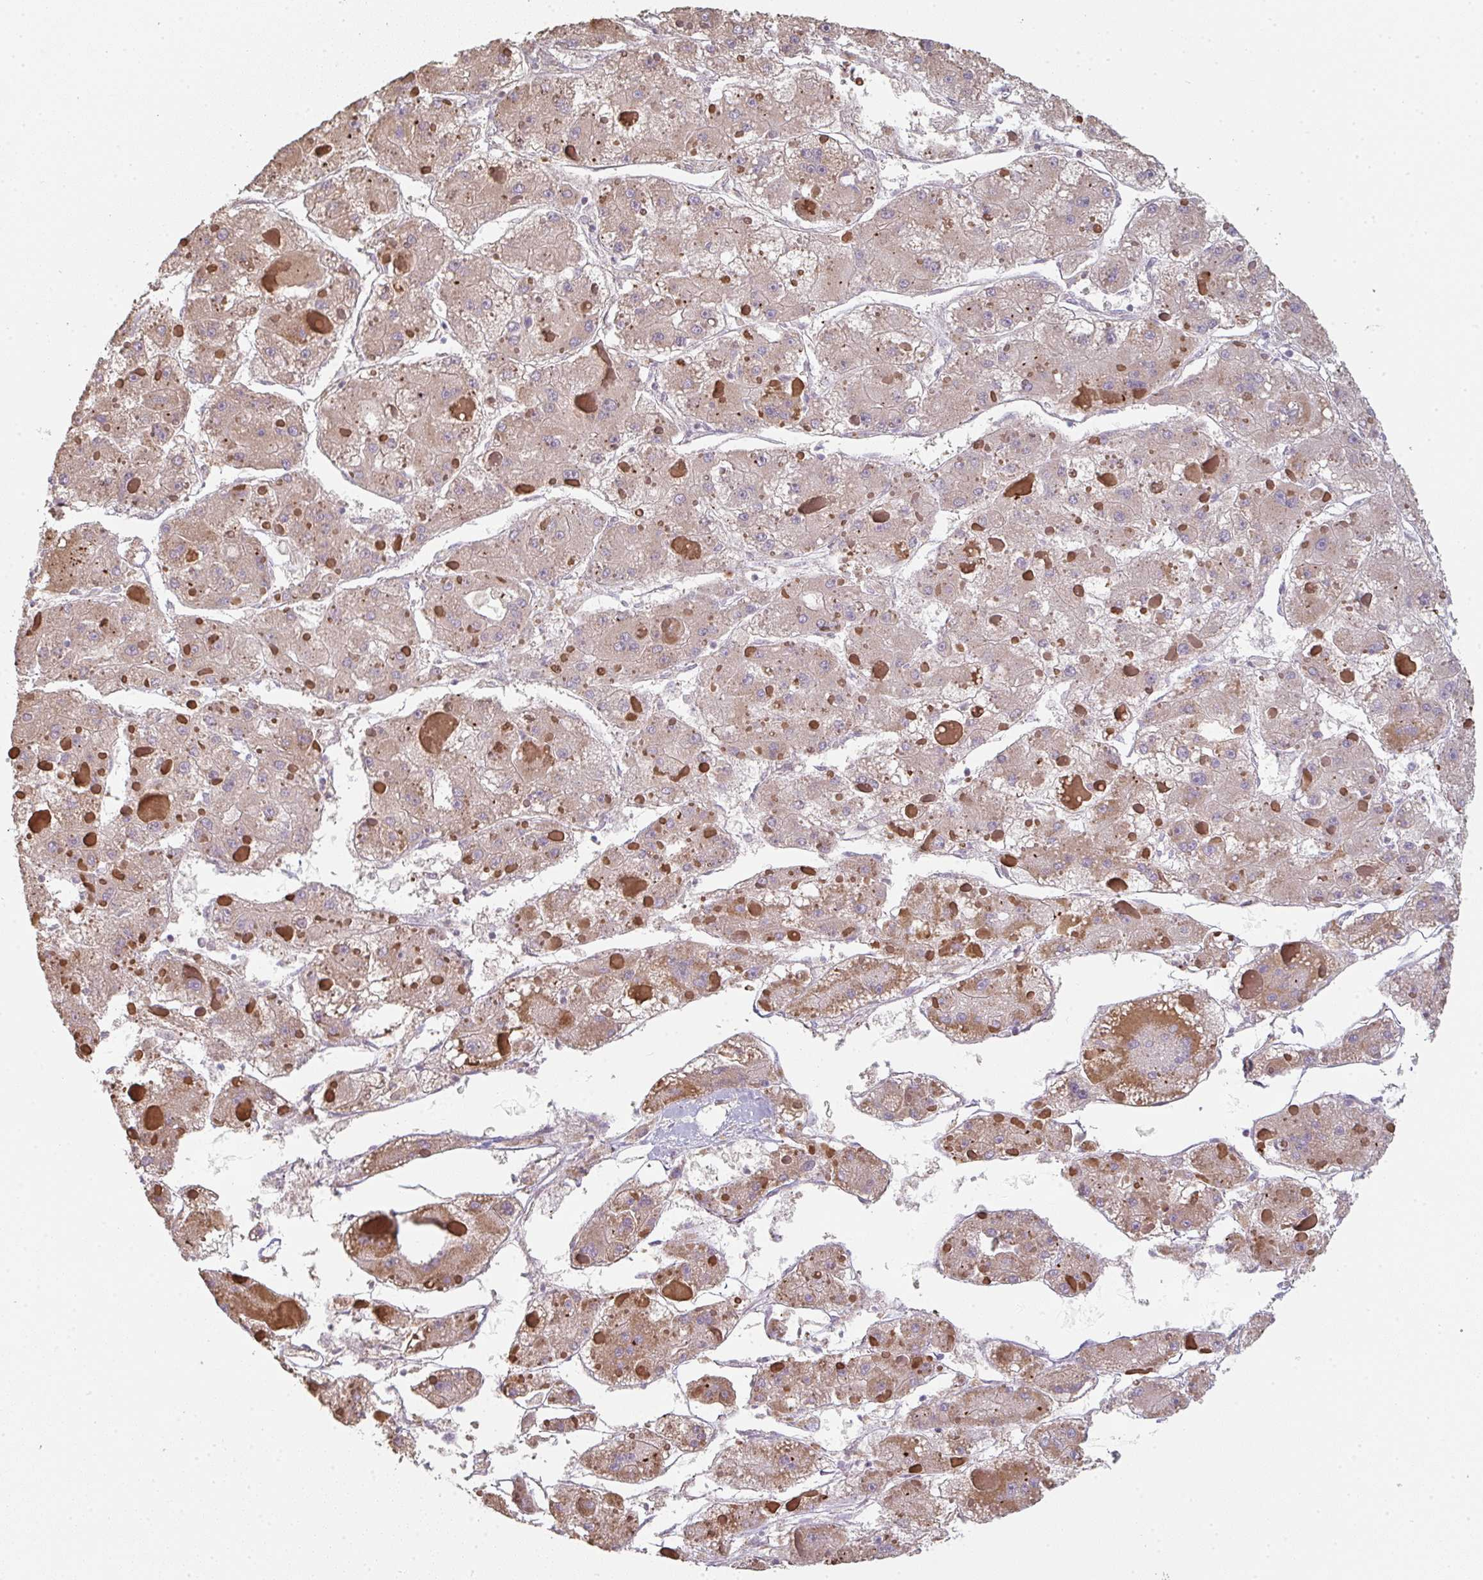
{"staining": {"intensity": "negative", "quantity": "none", "location": "none"}, "tissue": "liver cancer", "cell_type": "Tumor cells", "image_type": "cancer", "snomed": [{"axis": "morphology", "description": "Carcinoma, Hepatocellular, NOS"}, {"axis": "topography", "description": "Liver"}], "caption": "A photomicrograph of human liver cancer is negative for staining in tumor cells.", "gene": "TMEM237", "patient": {"sex": "female", "age": 73}}